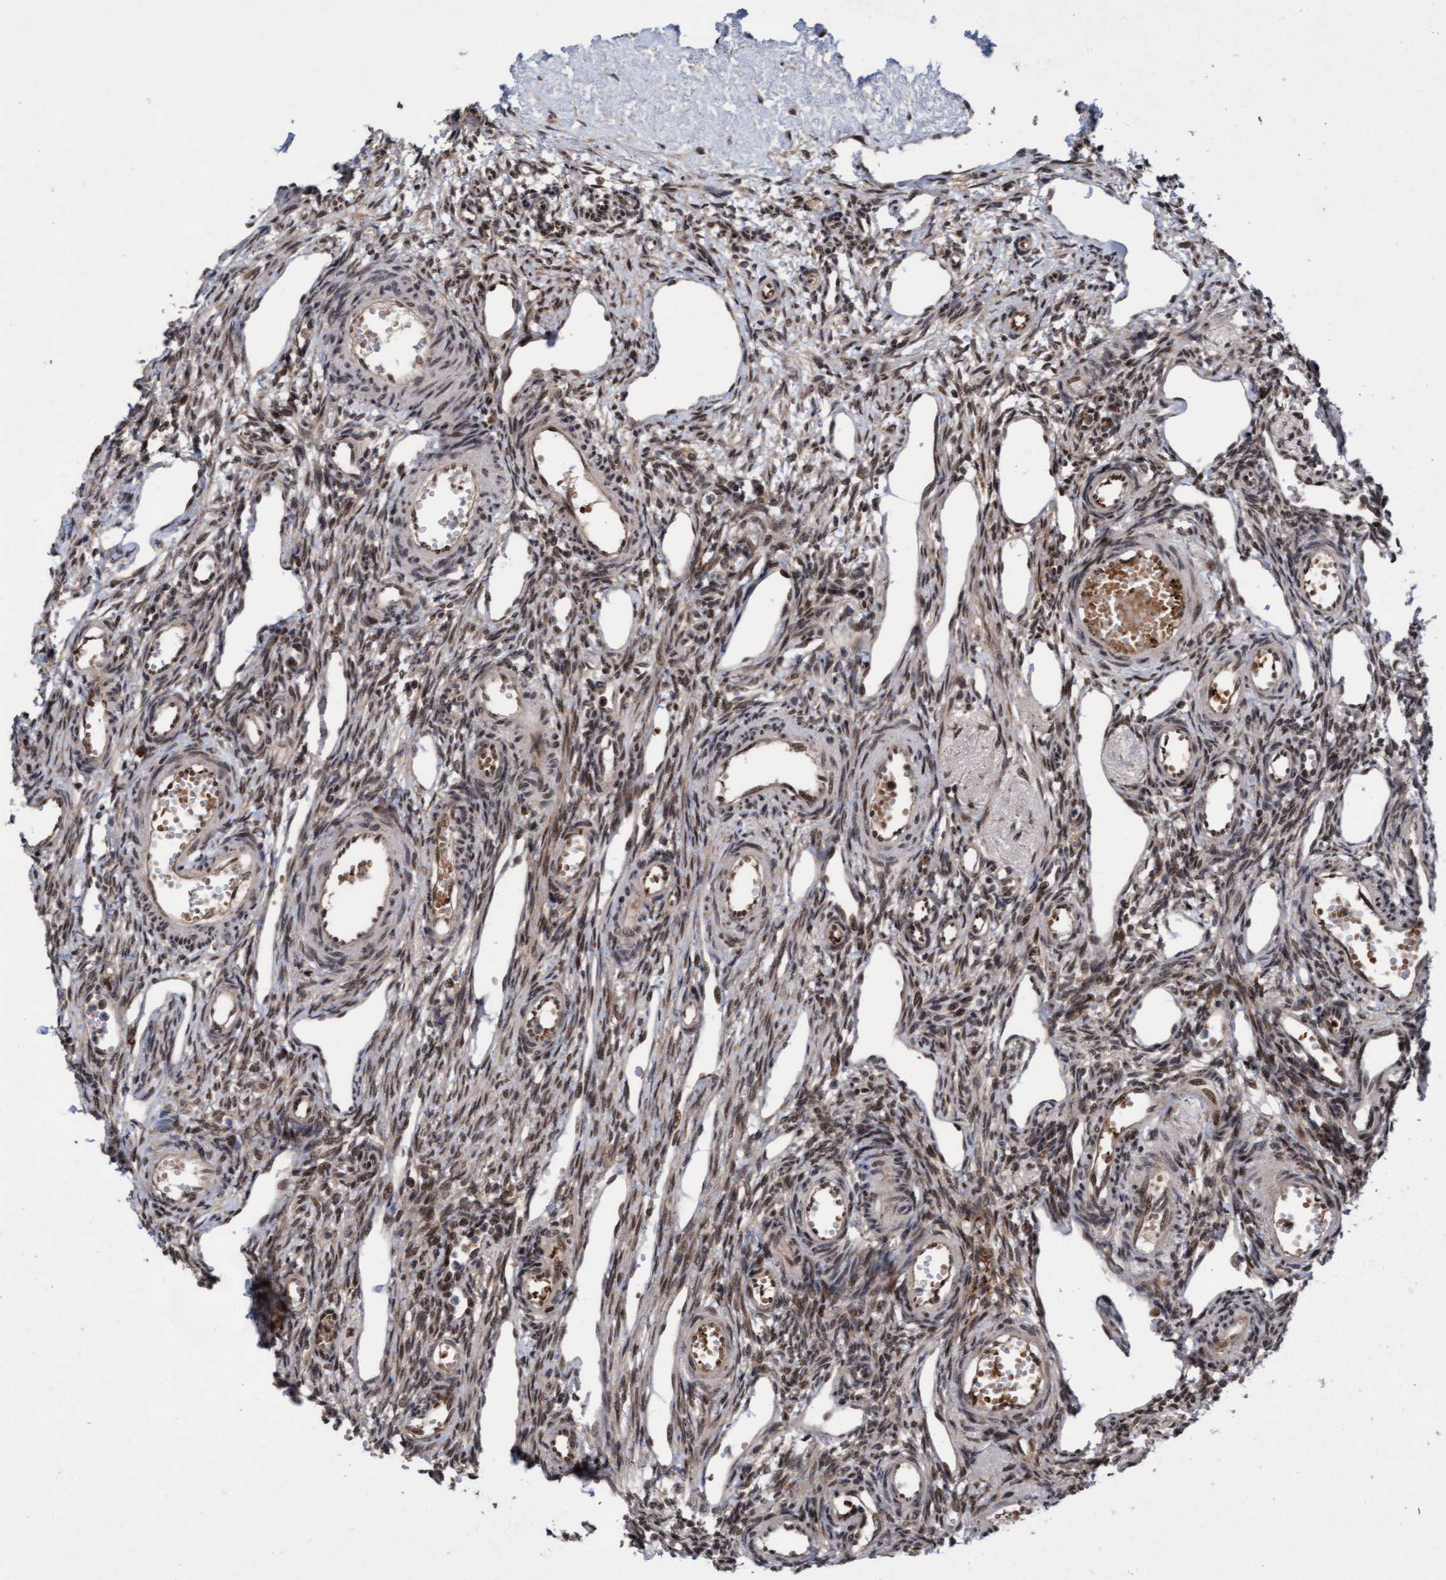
{"staining": {"intensity": "moderate", "quantity": "25%-75%", "location": "cytoplasmic/membranous,nuclear"}, "tissue": "ovary", "cell_type": "Ovarian stroma cells", "image_type": "normal", "snomed": [{"axis": "morphology", "description": "Normal tissue, NOS"}, {"axis": "topography", "description": "Ovary"}], "caption": "Brown immunohistochemical staining in normal ovary shows moderate cytoplasmic/membranous,nuclear expression in about 25%-75% of ovarian stroma cells.", "gene": "TANC2", "patient": {"sex": "female", "age": 33}}